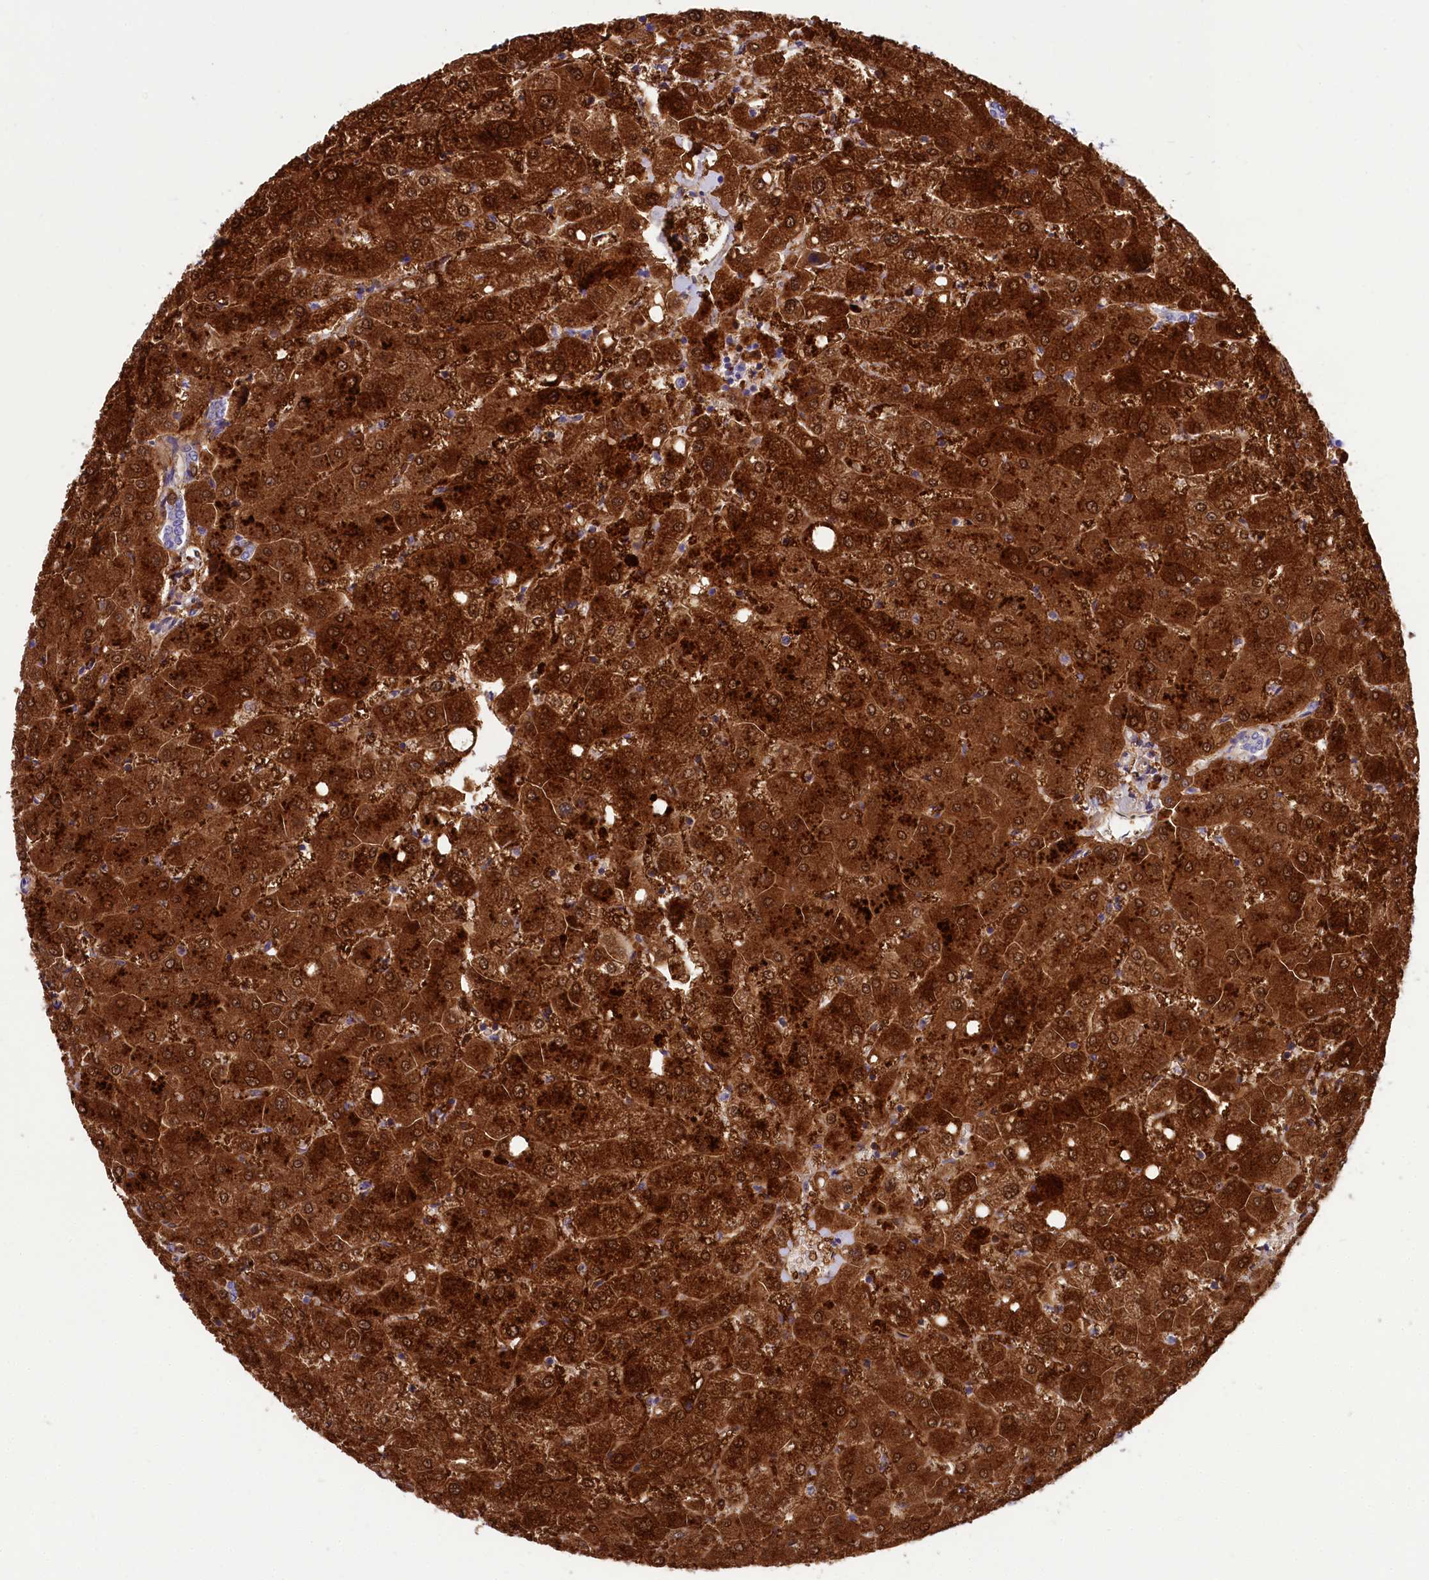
{"staining": {"intensity": "negative", "quantity": "none", "location": "none"}, "tissue": "liver", "cell_type": "Cholangiocytes", "image_type": "normal", "snomed": [{"axis": "morphology", "description": "Normal tissue, NOS"}, {"axis": "topography", "description": "Liver"}], "caption": "A micrograph of liver stained for a protein displays no brown staining in cholangiocytes.", "gene": "TTC36", "patient": {"sex": "female", "age": 54}}